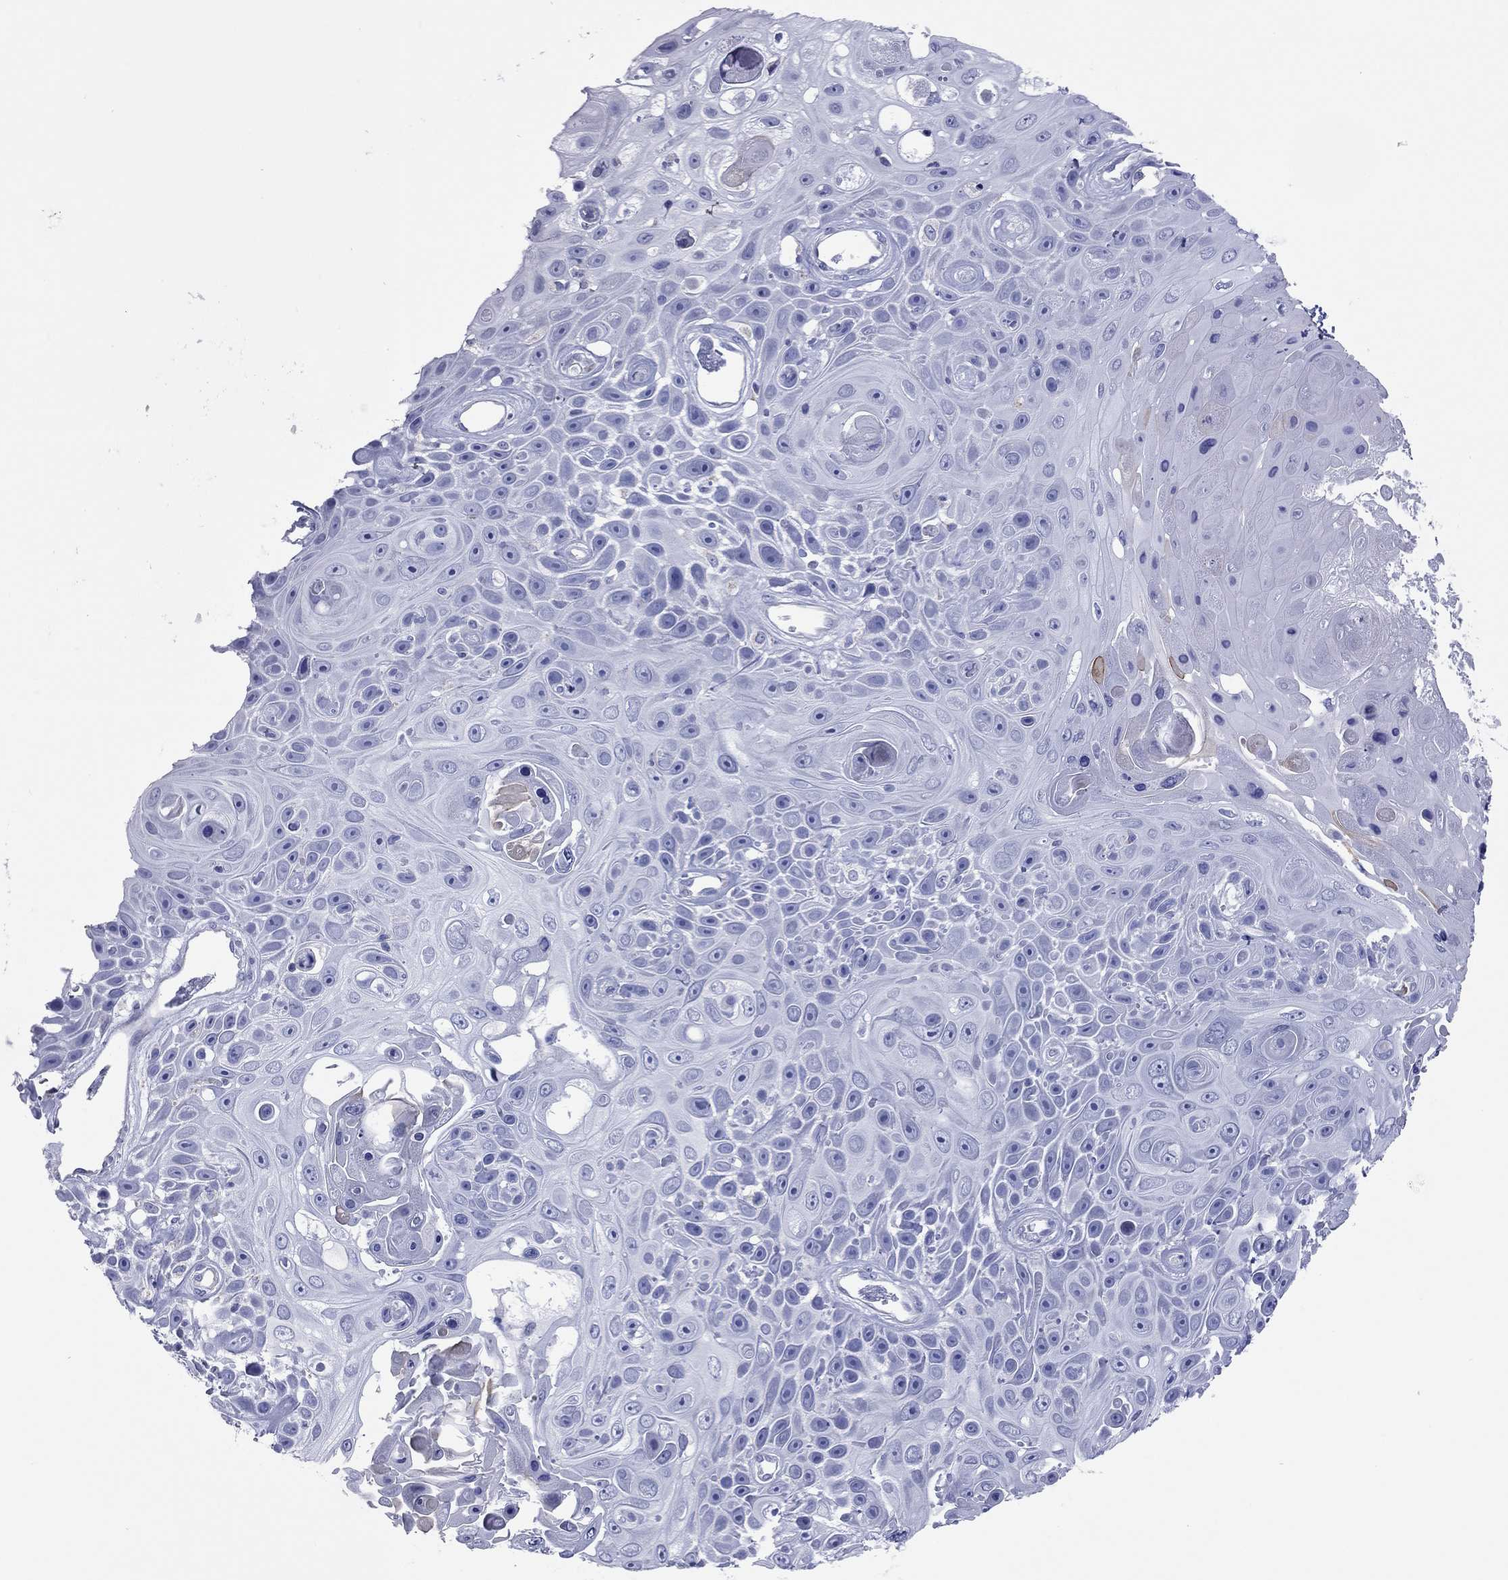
{"staining": {"intensity": "negative", "quantity": "none", "location": "none"}, "tissue": "skin cancer", "cell_type": "Tumor cells", "image_type": "cancer", "snomed": [{"axis": "morphology", "description": "Squamous cell carcinoma, NOS"}, {"axis": "topography", "description": "Skin"}], "caption": "Tumor cells show no significant staining in skin cancer (squamous cell carcinoma). (Brightfield microscopy of DAB immunohistochemistry at high magnification).", "gene": "VSIG10", "patient": {"sex": "male", "age": 82}}